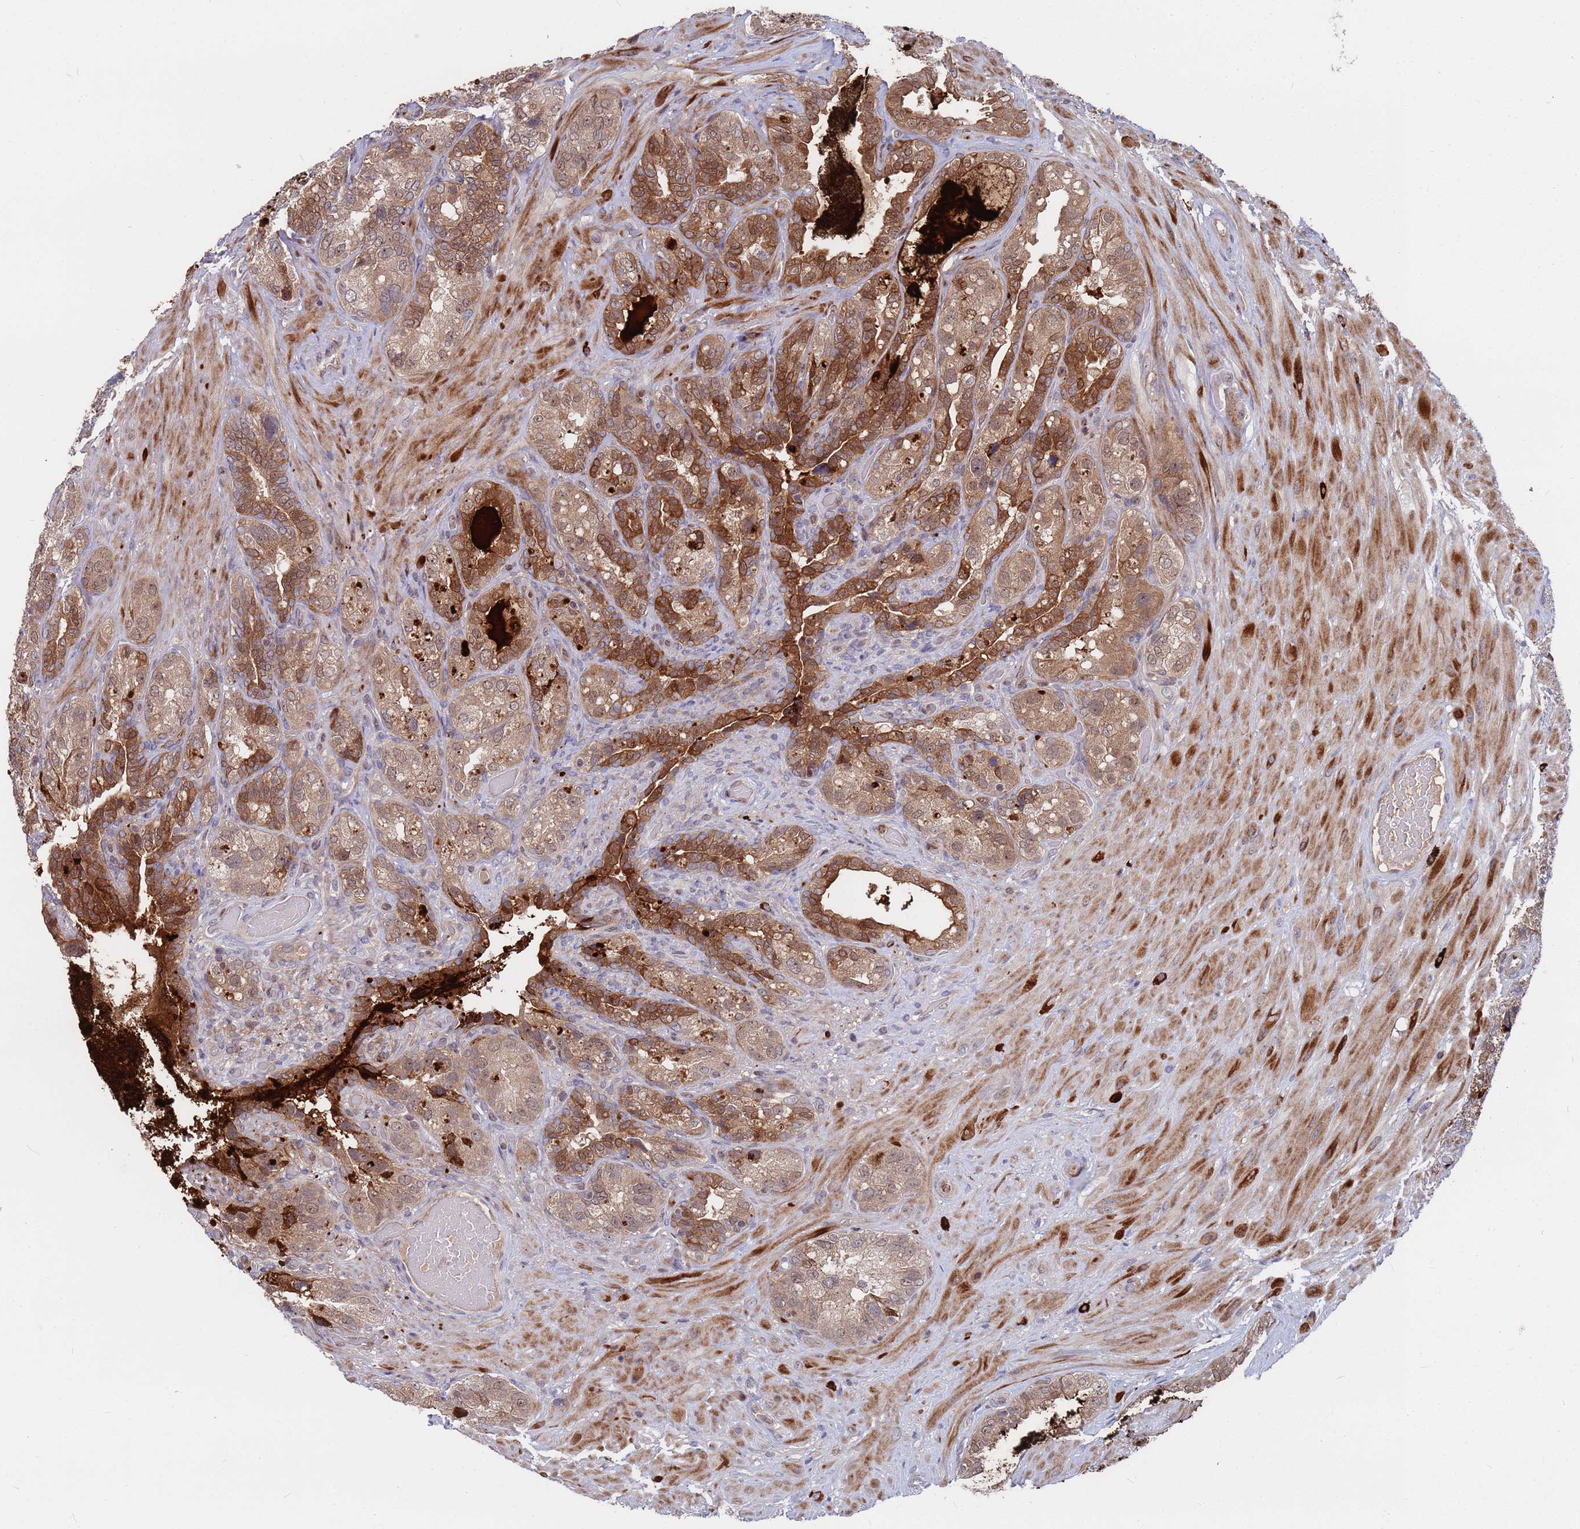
{"staining": {"intensity": "strong", "quantity": ">75%", "location": "cytoplasmic/membranous"}, "tissue": "seminal vesicle", "cell_type": "Glandular cells", "image_type": "normal", "snomed": [{"axis": "morphology", "description": "Normal tissue, NOS"}, {"axis": "topography", "description": "Seminal veicle"}, {"axis": "topography", "description": "Peripheral nerve tissue"}], "caption": "DAB (3,3'-diaminobenzidine) immunohistochemical staining of unremarkable human seminal vesicle demonstrates strong cytoplasmic/membranous protein staining in approximately >75% of glandular cells. (brown staining indicates protein expression, while blue staining denotes nuclei).", "gene": "TMBIM6", "patient": {"sex": "male", "age": 67}}